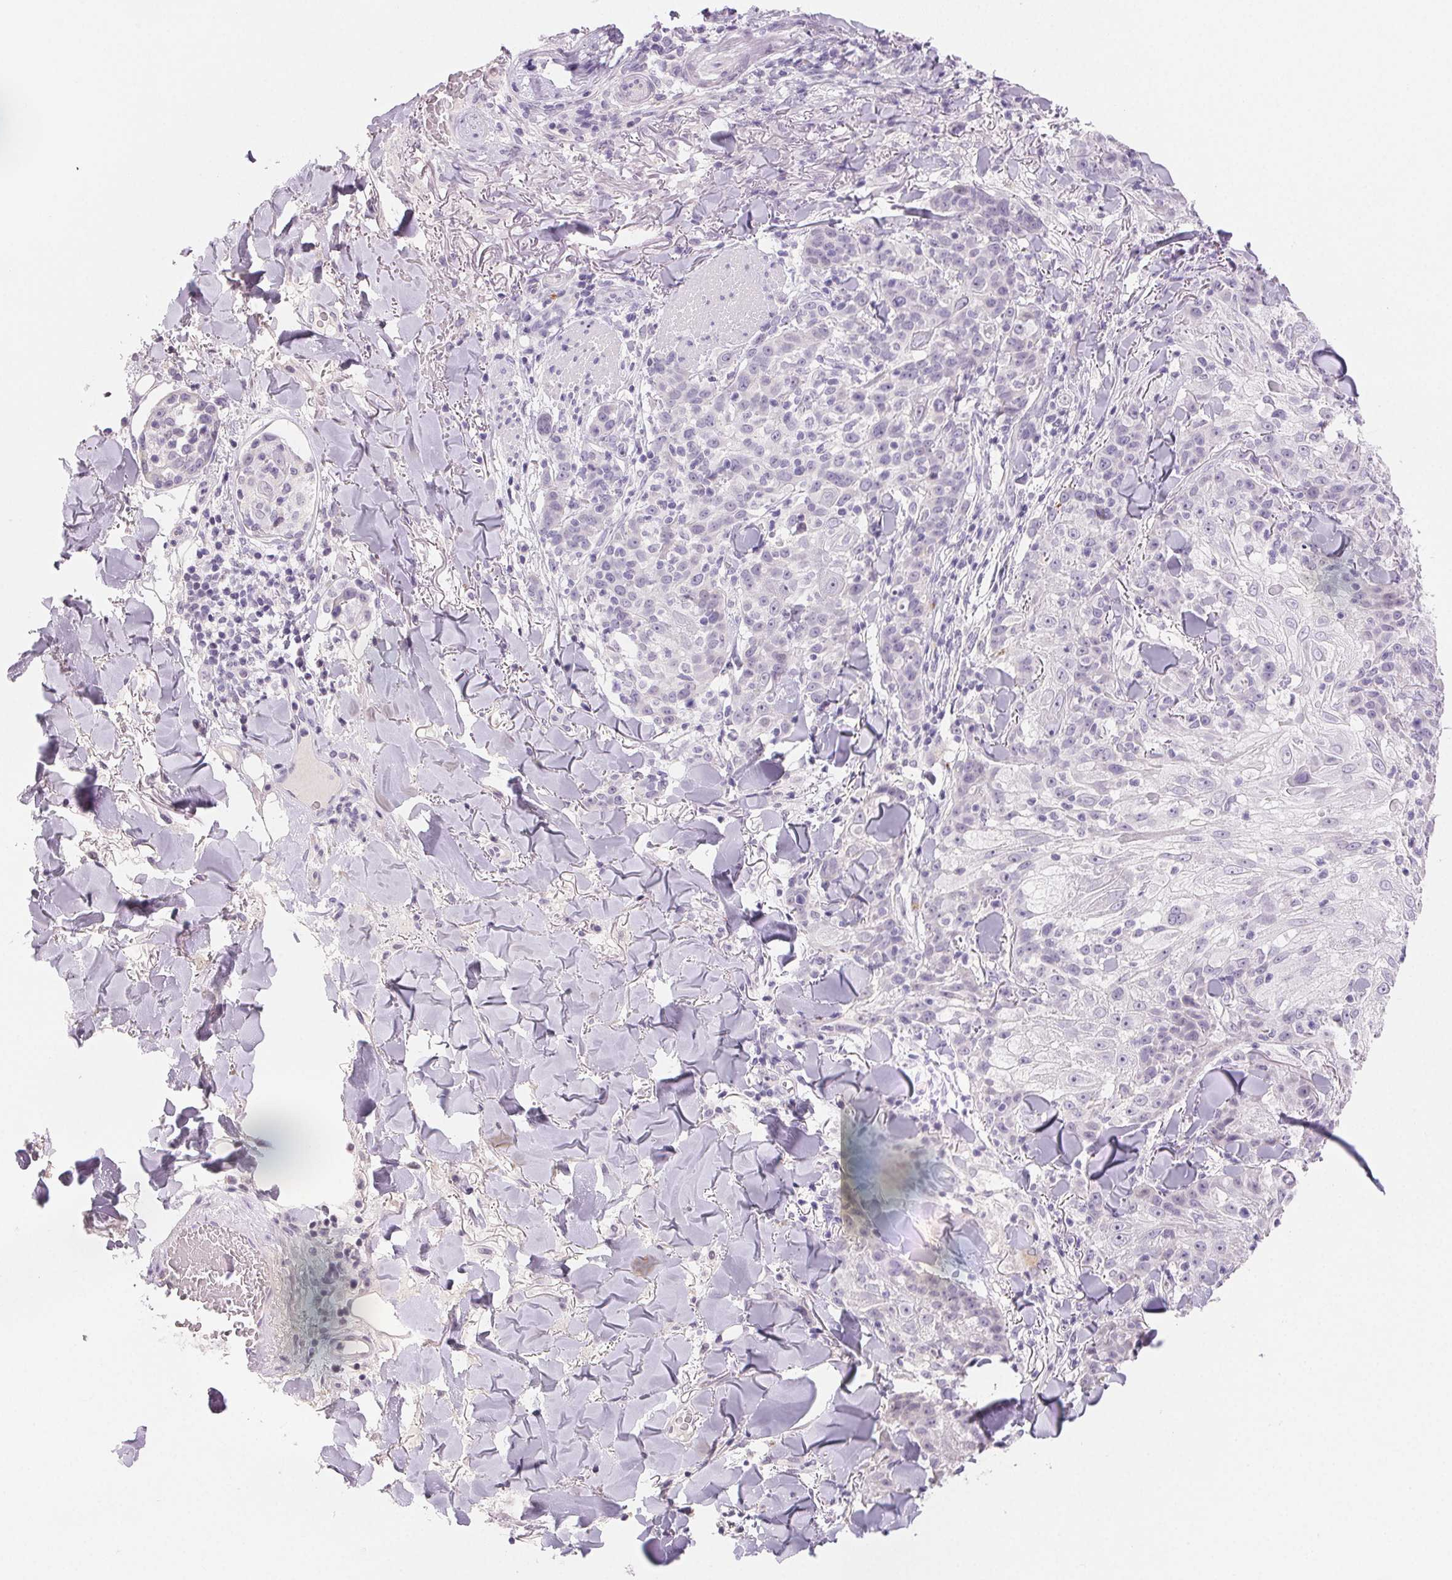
{"staining": {"intensity": "negative", "quantity": "none", "location": "none"}, "tissue": "skin cancer", "cell_type": "Tumor cells", "image_type": "cancer", "snomed": [{"axis": "morphology", "description": "Normal tissue, NOS"}, {"axis": "morphology", "description": "Squamous cell carcinoma, NOS"}, {"axis": "topography", "description": "Skin"}], "caption": "This is an immunohistochemistry (IHC) photomicrograph of skin cancer (squamous cell carcinoma). There is no positivity in tumor cells.", "gene": "BPIFB2", "patient": {"sex": "female", "age": 83}}